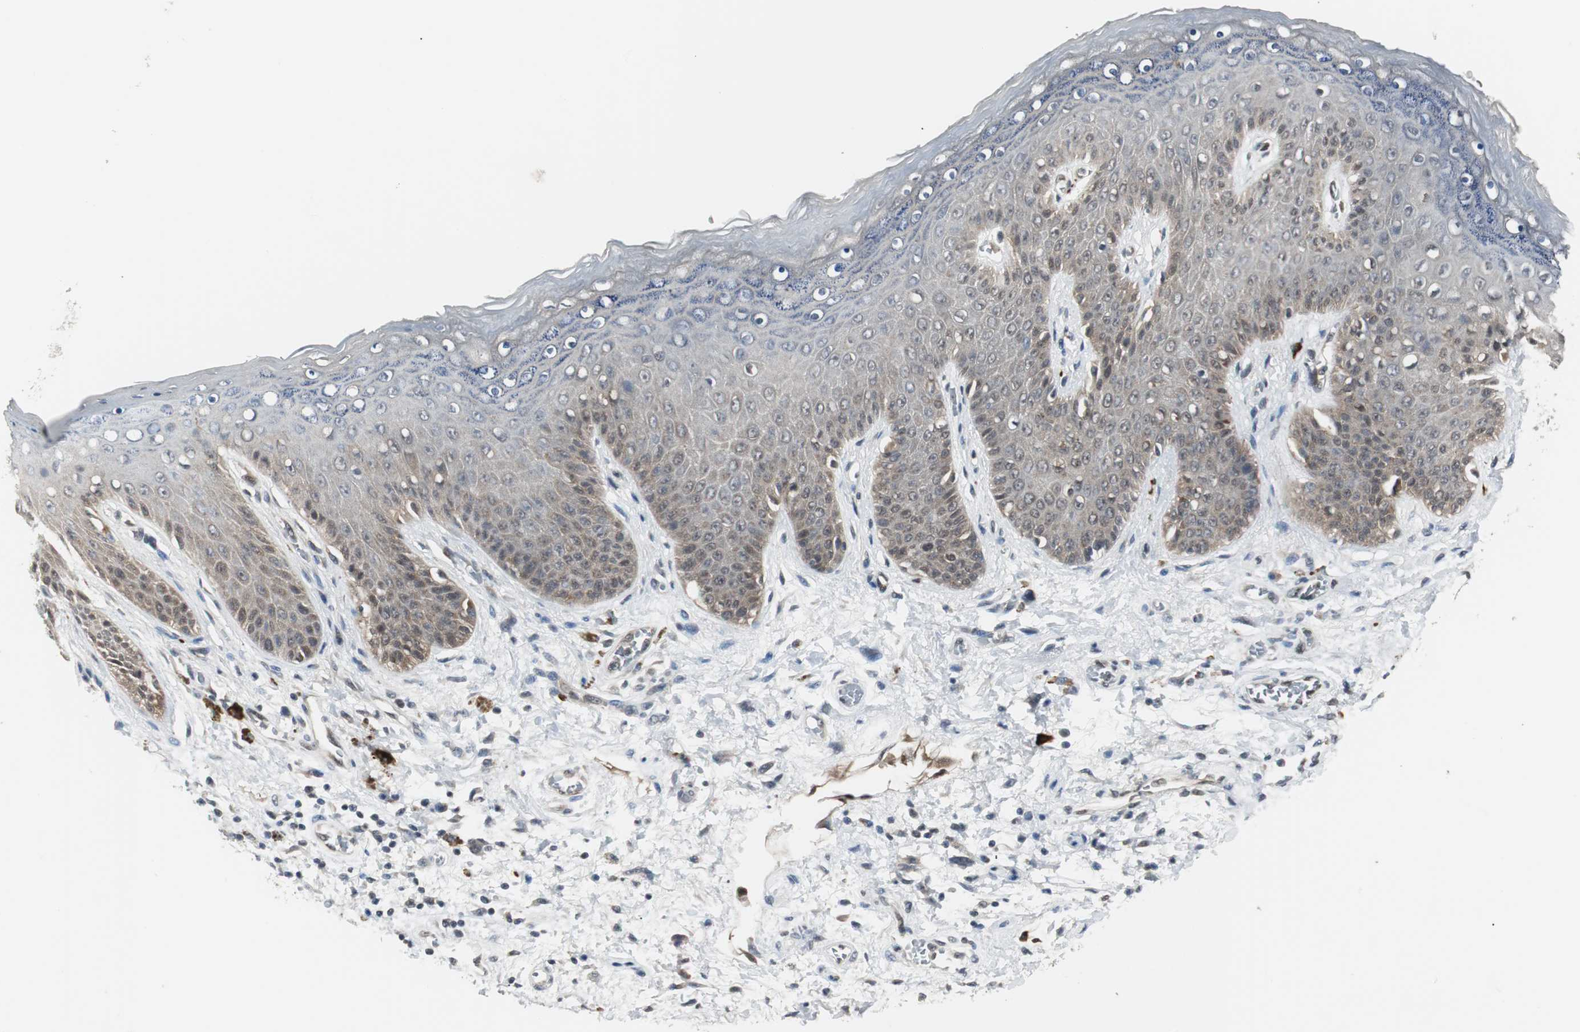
{"staining": {"intensity": "weak", "quantity": "<25%", "location": "cytoplasmic/membranous"}, "tissue": "skin", "cell_type": "Epidermal cells", "image_type": "normal", "snomed": [{"axis": "morphology", "description": "Normal tissue, NOS"}, {"axis": "topography", "description": "Anal"}], "caption": "This is a photomicrograph of immunohistochemistry (IHC) staining of benign skin, which shows no staining in epidermal cells. (DAB (3,3'-diaminobenzidine) immunohistochemistry (IHC) with hematoxylin counter stain).", "gene": "SMAD1", "patient": {"sex": "female", "age": 46}}